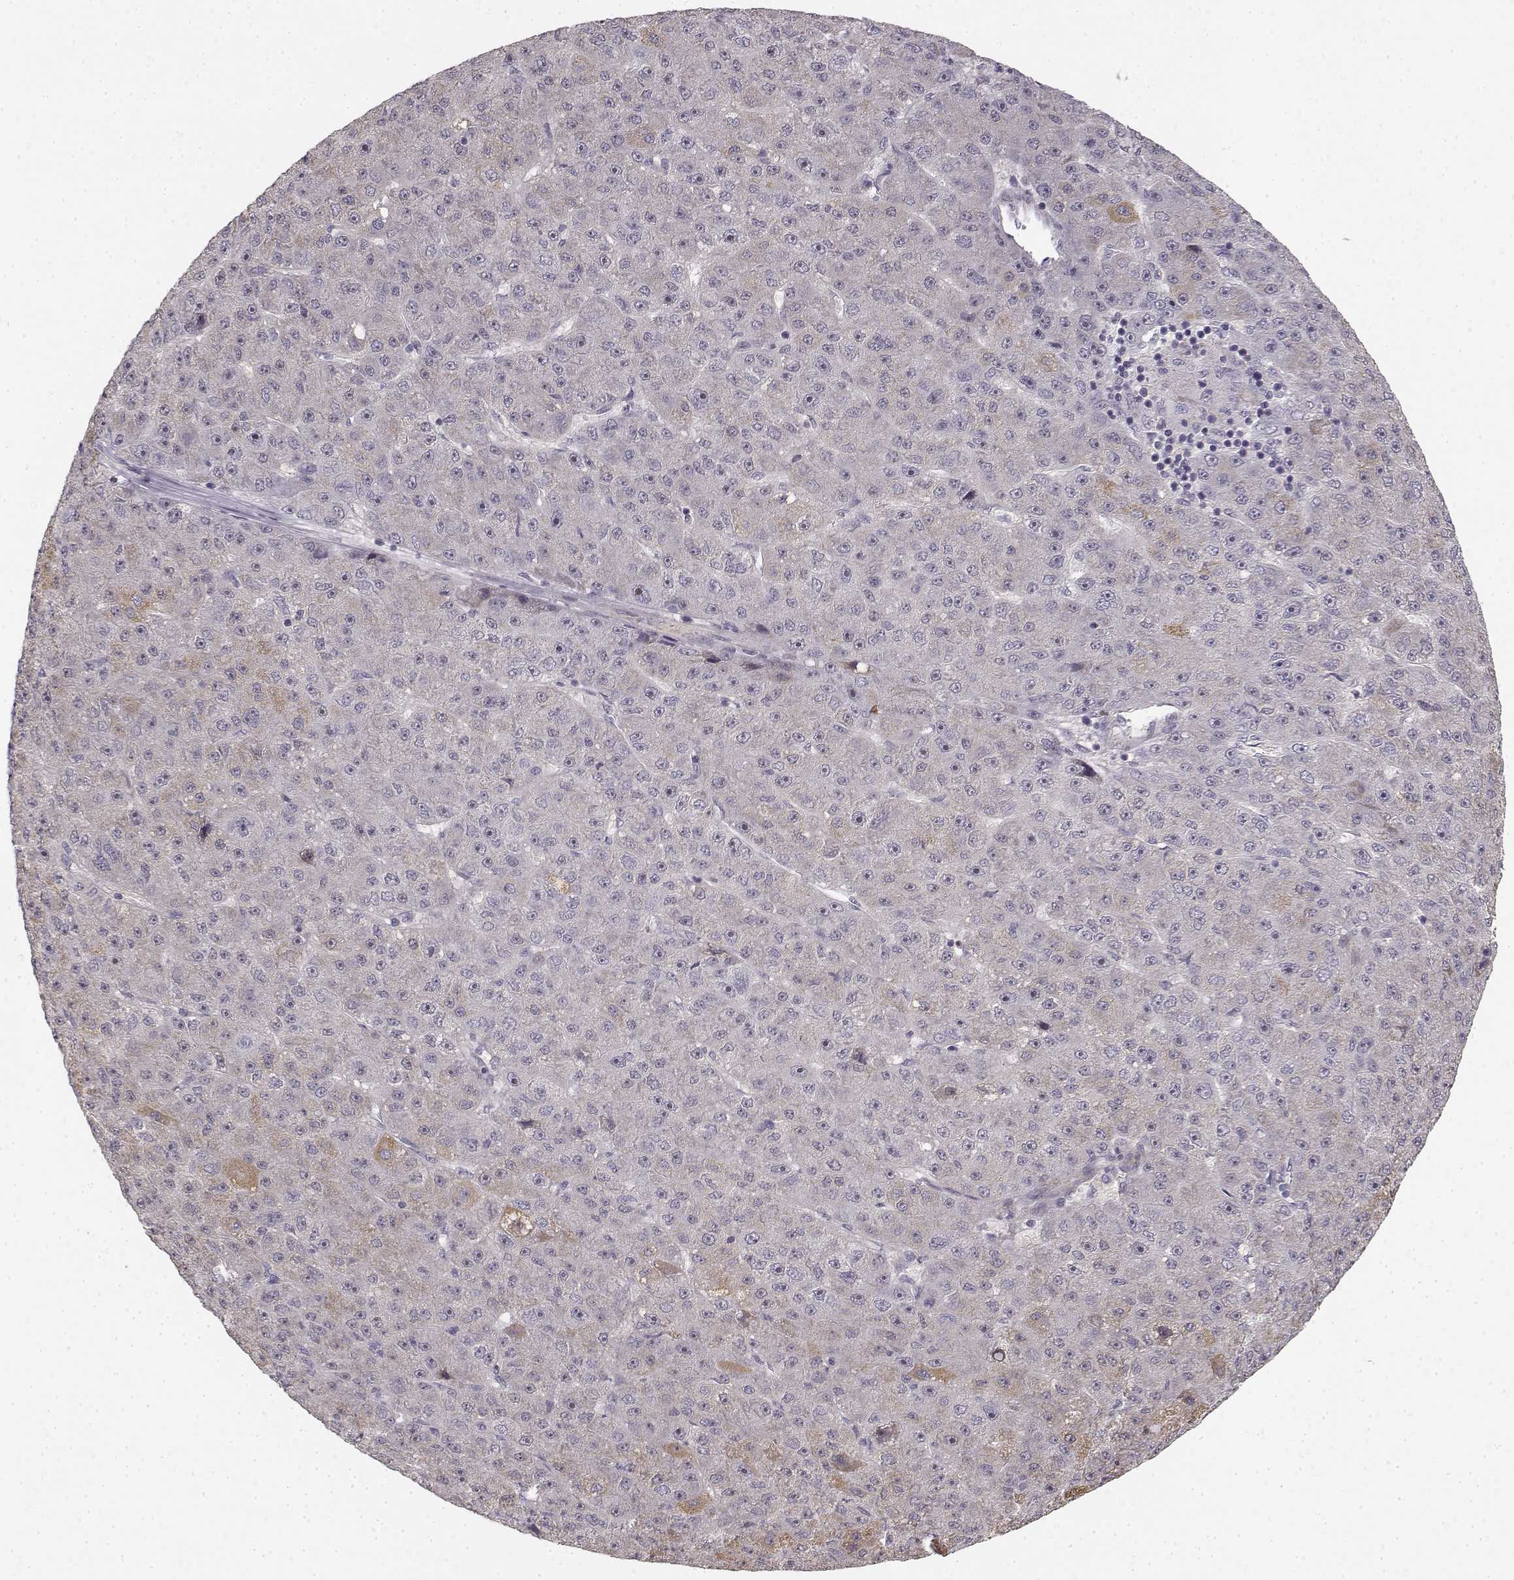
{"staining": {"intensity": "negative", "quantity": "none", "location": "none"}, "tissue": "liver cancer", "cell_type": "Tumor cells", "image_type": "cancer", "snomed": [{"axis": "morphology", "description": "Carcinoma, Hepatocellular, NOS"}, {"axis": "topography", "description": "Liver"}], "caption": "A high-resolution image shows IHC staining of liver hepatocellular carcinoma, which exhibits no significant expression in tumor cells.", "gene": "MED12L", "patient": {"sex": "male", "age": 67}}